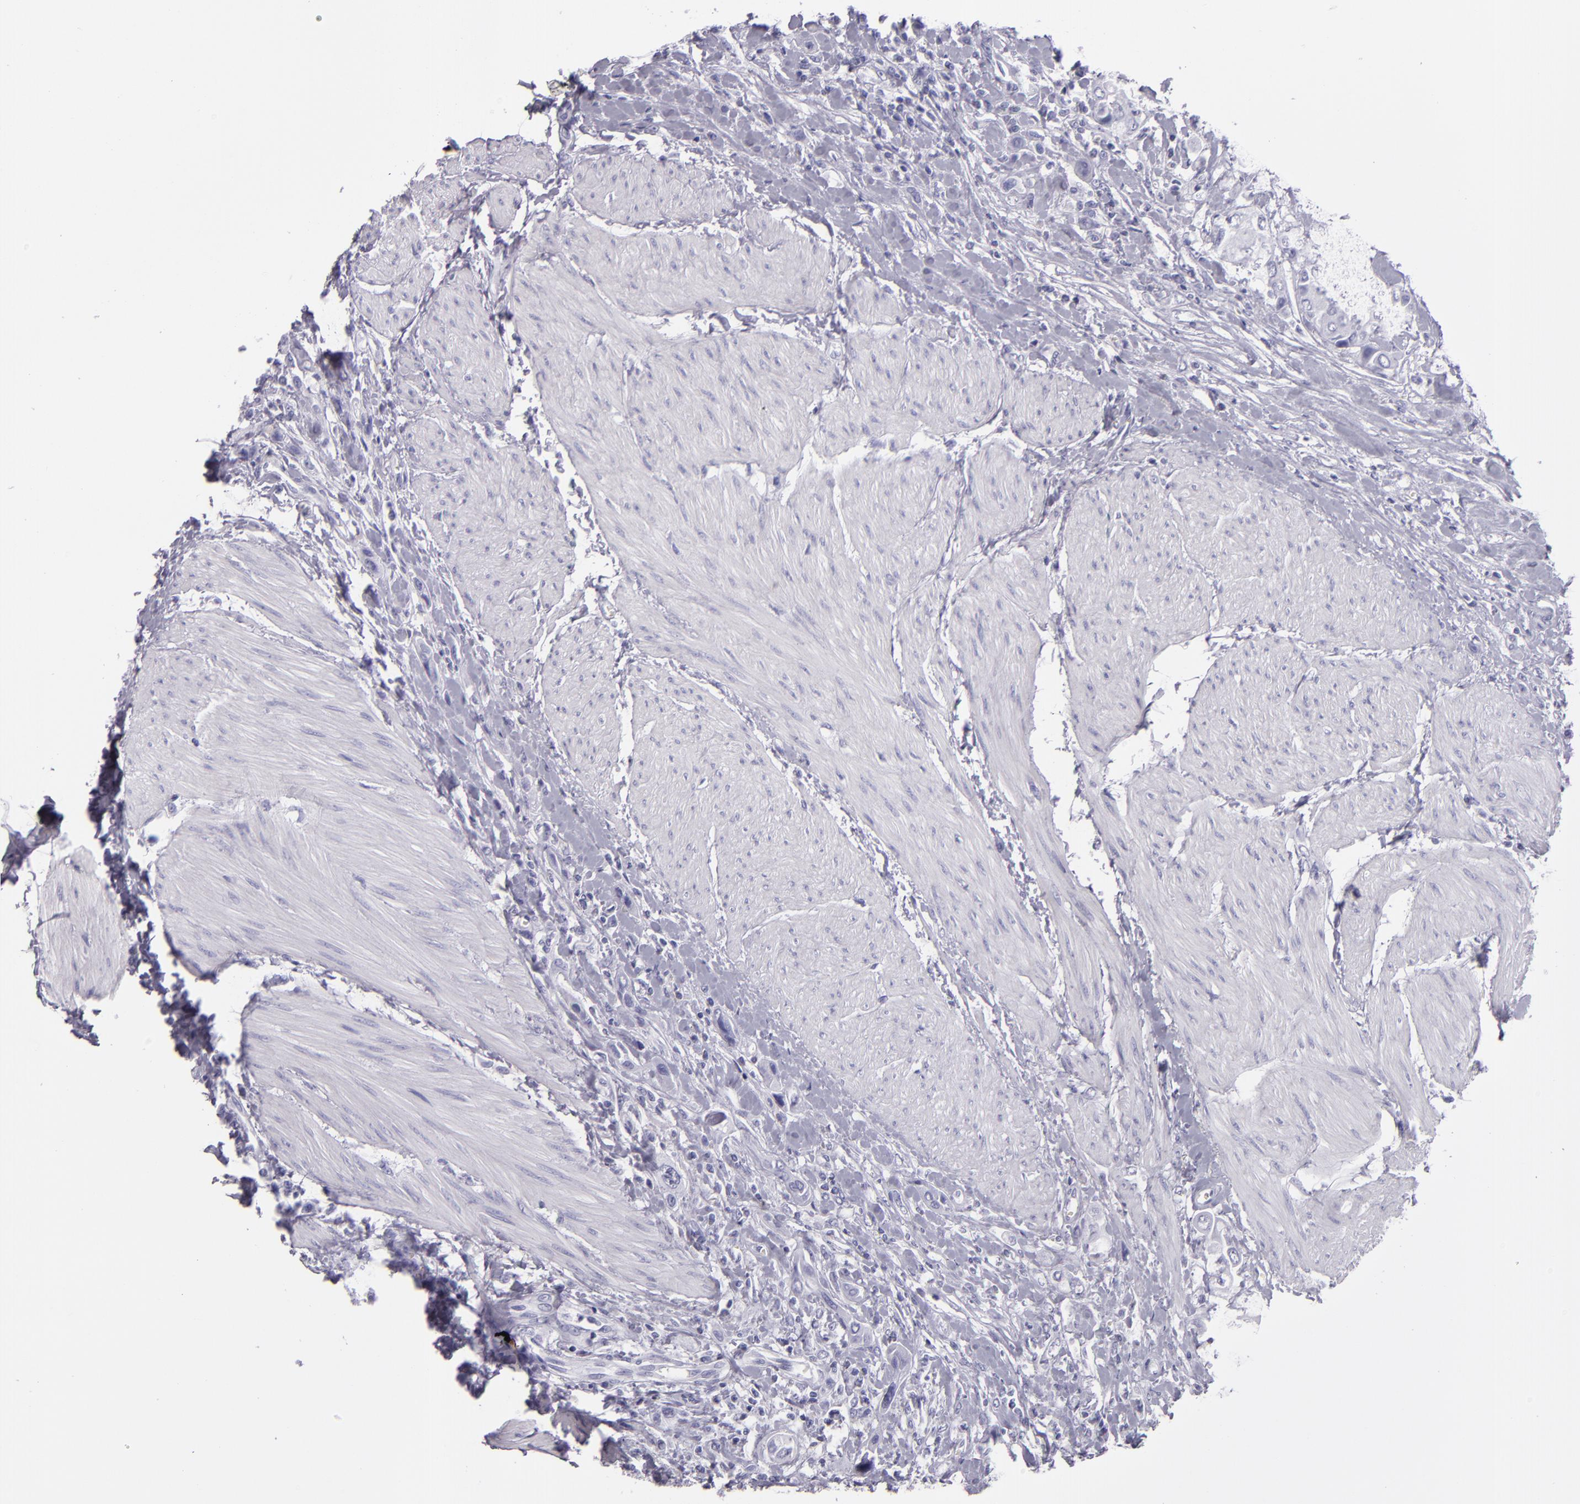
{"staining": {"intensity": "negative", "quantity": "none", "location": "none"}, "tissue": "urothelial cancer", "cell_type": "Tumor cells", "image_type": "cancer", "snomed": [{"axis": "morphology", "description": "Urothelial carcinoma, High grade"}, {"axis": "topography", "description": "Urinary bladder"}], "caption": "This is an immunohistochemistry micrograph of urothelial carcinoma (high-grade). There is no expression in tumor cells.", "gene": "CR2", "patient": {"sex": "male", "age": 50}}